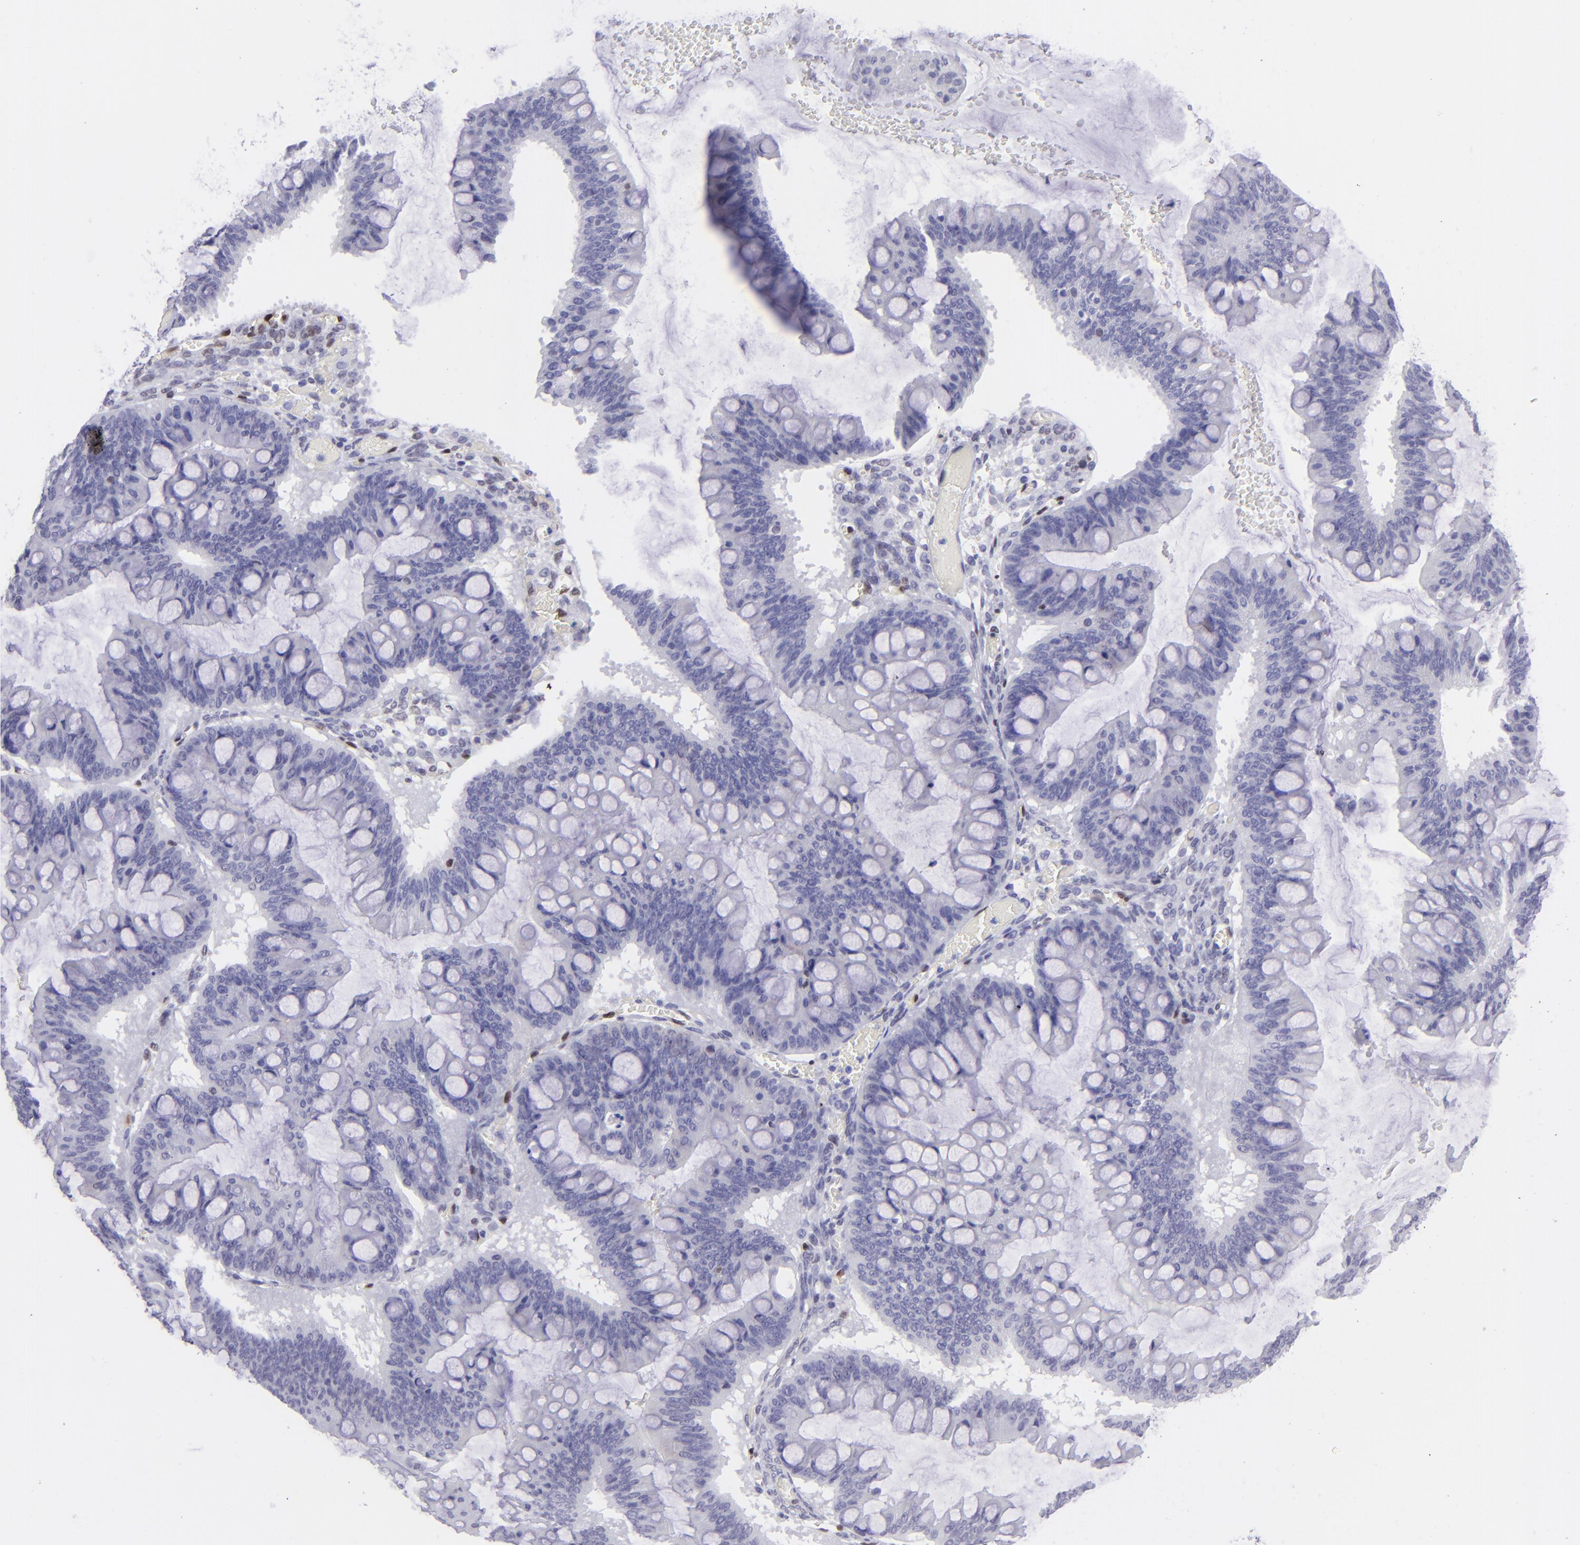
{"staining": {"intensity": "negative", "quantity": "none", "location": "none"}, "tissue": "ovarian cancer", "cell_type": "Tumor cells", "image_type": "cancer", "snomed": [{"axis": "morphology", "description": "Cystadenocarcinoma, mucinous, NOS"}, {"axis": "topography", "description": "Ovary"}], "caption": "This is an immunohistochemistry (IHC) micrograph of human ovarian cancer (mucinous cystadenocarcinoma). There is no staining in tumor cells.", "gene": "ETS1", "patient": {"sex": "female", "age": 73}}